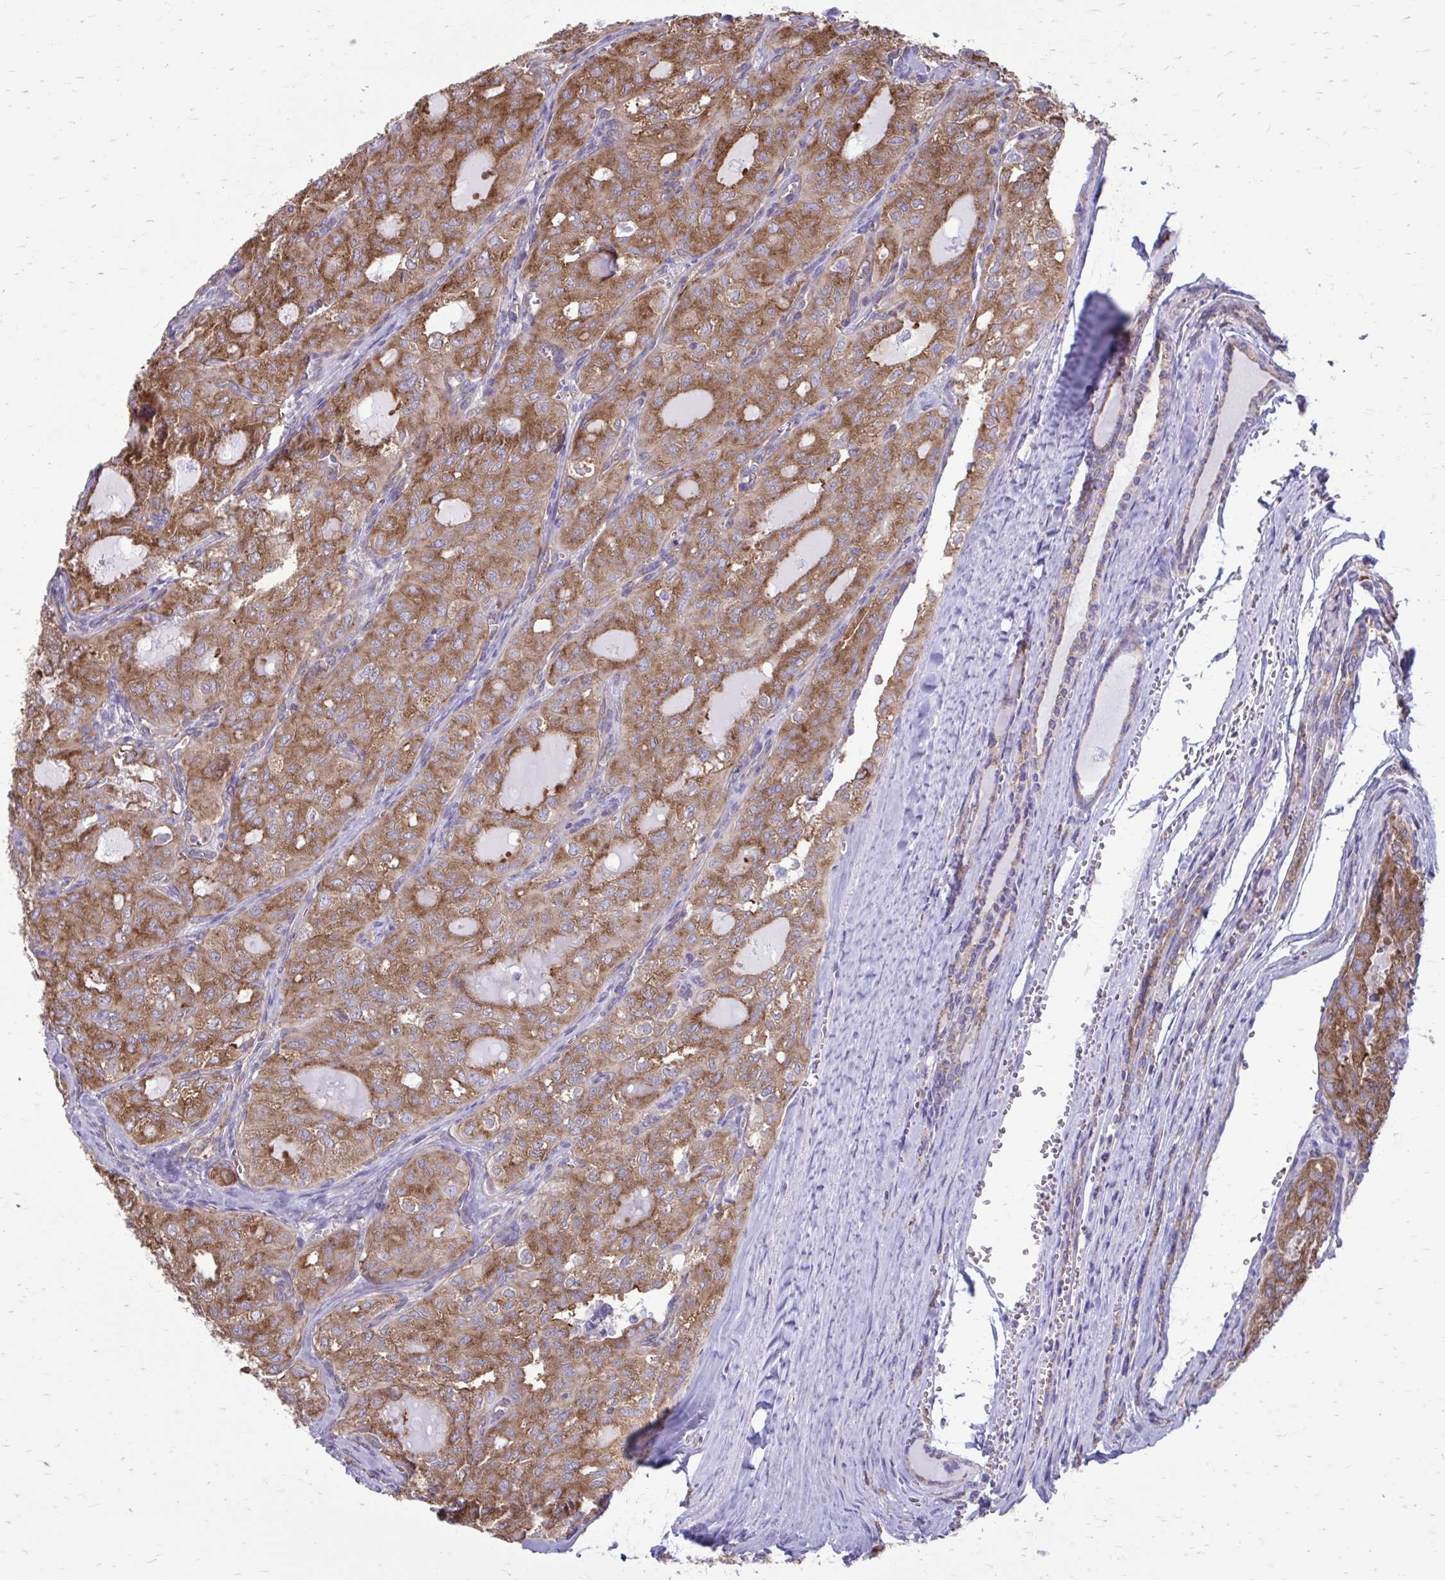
{"staining": {"intensity": "moderate", "quantity": ">75%", "location": "cytoplasmic/membranous"}, "tissue": "thyroid cancer", "cell_type": "Tumor cells", "image_type": "cancer", "snomed": [{"axis": "morphology", "description": "Follicular adenoma carcinoma, NOS"}, {"axis": "topography", "description": "Thyroid gland"}], "caption": "The micrograph exhibits immunohistochemical staining of follicular adenoma carcinoma (thyroid). There is moderate cytoplasmic/membranous staining is seen in about >75% of tumor cells. The staining was performed using DAB (3,3'-diaminobenzidine), with brown indicating positive protein expression. Nuclei are stained blue with hematoxylin.", "gene": "CLTA", "patient": {"sex": "male", "age": 75}}